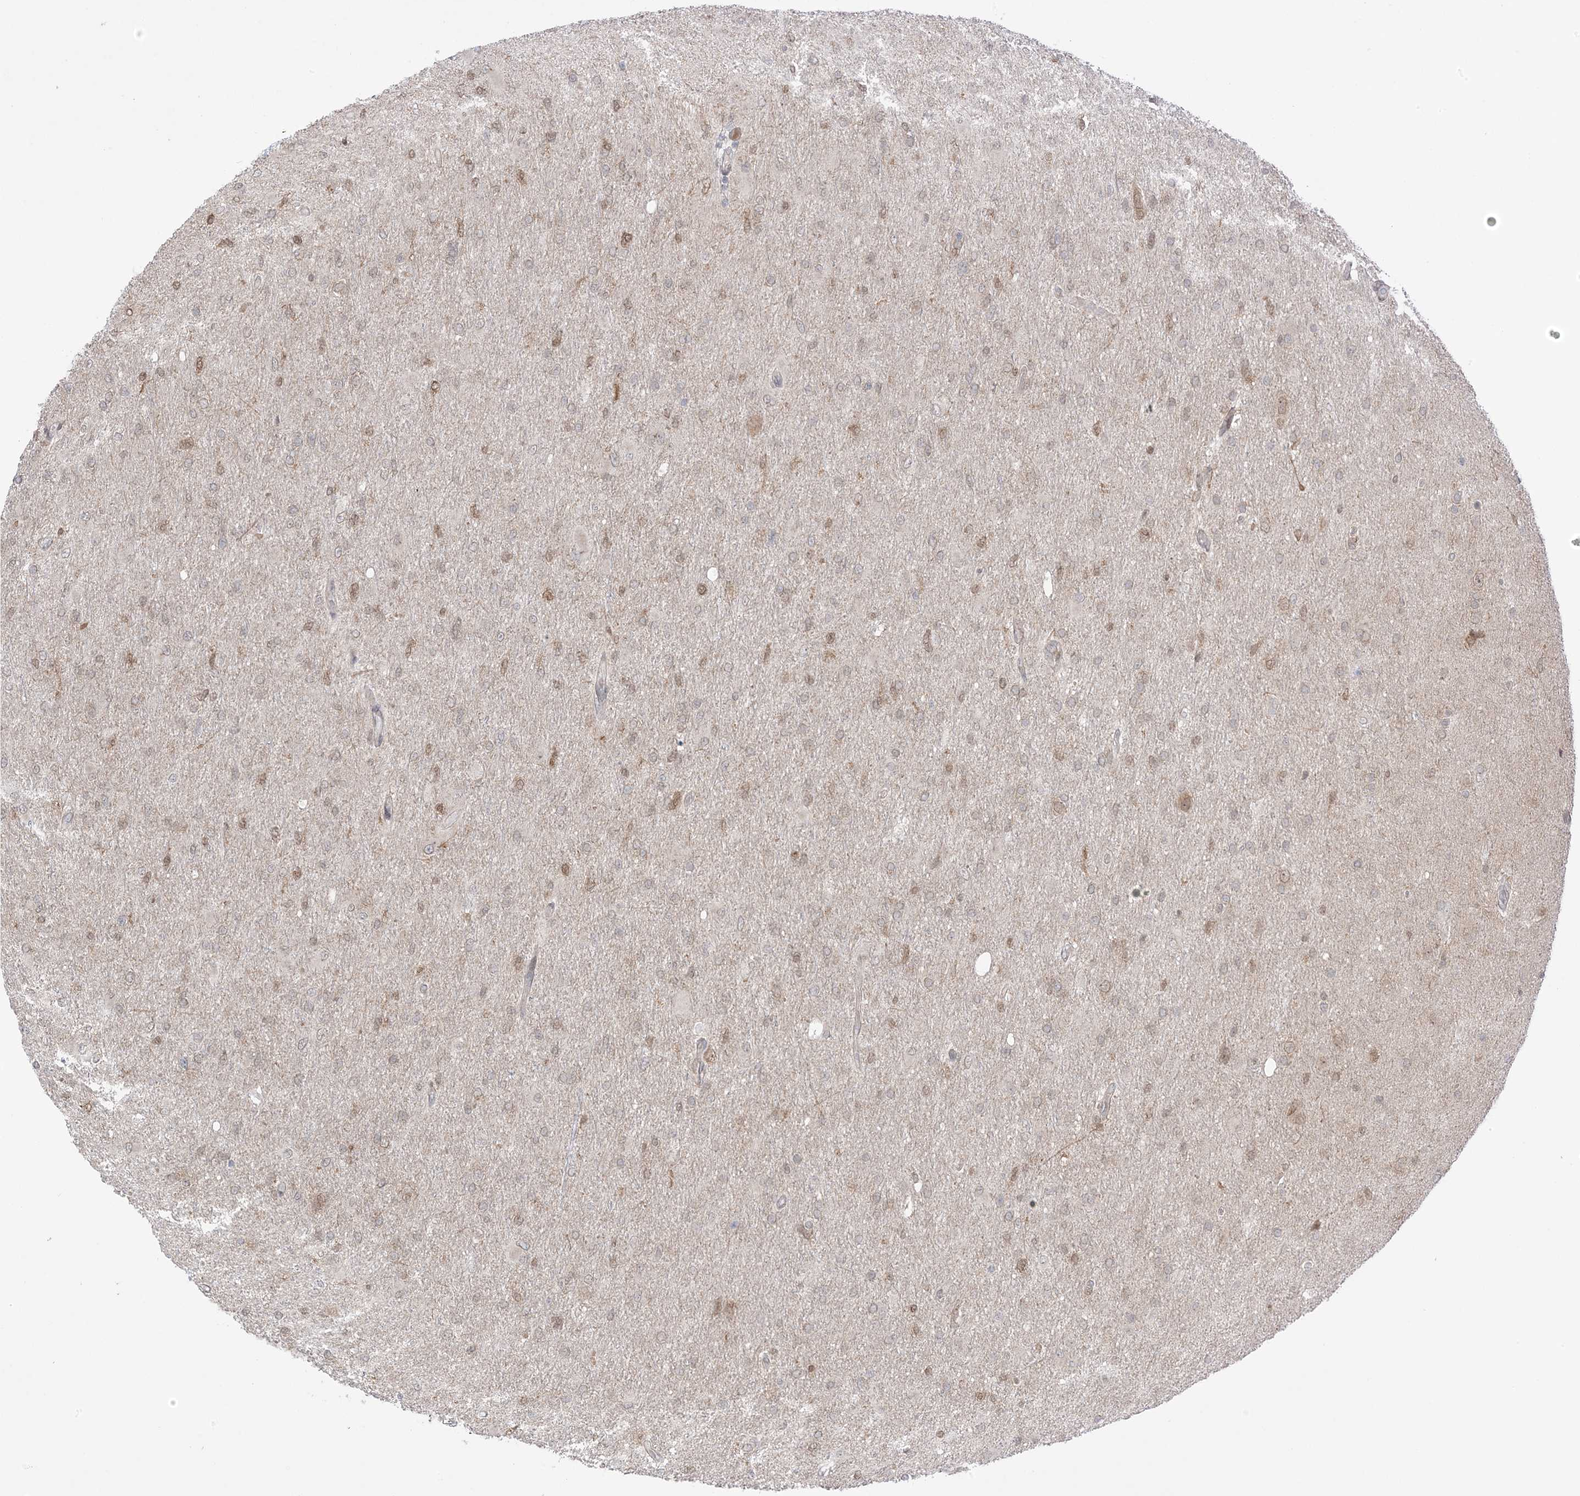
{"staining": {"intensity": "moderate", "quantity": "25%-75%", "location": "cytoplasmic/membranous,nuclear"}, "tissue": "glioma", "cell_type": "Tumor cells", "image_type": "cancer", "snomed": [{"axis": "morphology", "description": "Glioma, malignant, High grade"}, {"axis": "topography", "description": "Cerebral cortex"}], "caption": "The immunohistochemical stain labels moderate cytoplasmic/membranous and nuclear staining in tumor cells of malignant high-grade glioma tissue. The staining was performed using DAB to visualize the protein expression in brown, while the nuclei were stained in blue with hematoxylin (Magnification: 20x).", "gene": "UBE2E2", "patient": {"sex": "female", "age": 36}}